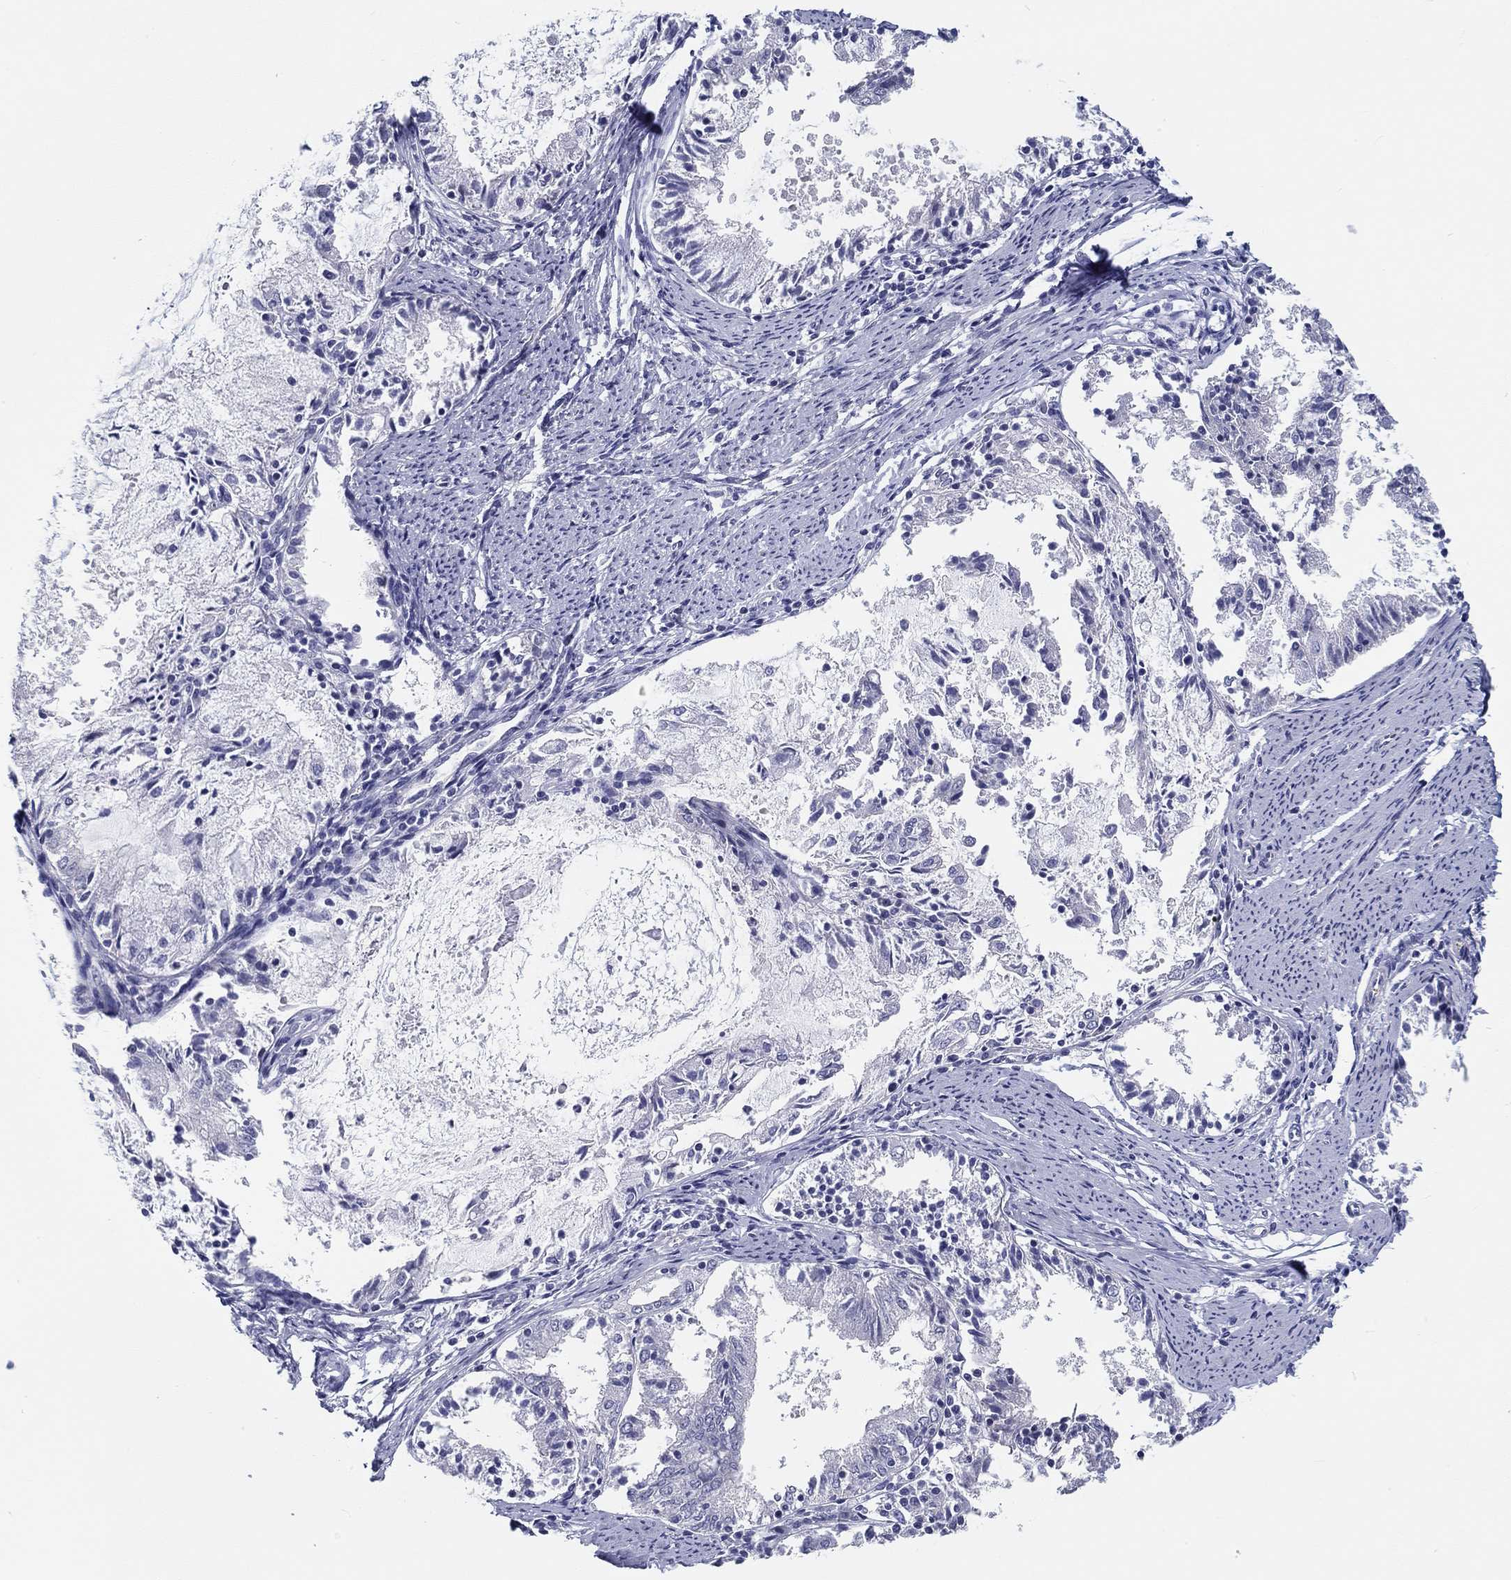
{"staining": {"intensity": "negative", "quantity": "none", "location": "none"}, "tissue": "endometrial cancer", "cell_type": "Tumor cells", "image_type": "cancer", "snomed": [{"axis": "morphology", "description": "Adenocarcinoma, NOS"}, {"axis": "topography", "description": "Endometrium"}], "caption": "Immunohistochemical staining of endometrial adenocarcinoma reveals no significant positivity in tumor cells. The staining is performed using DAB brown chromogen with nuclei counter-stained in using hematoxylin.", "gene": "CRYGD", "patient": {"sex": "female", "age": 57}}